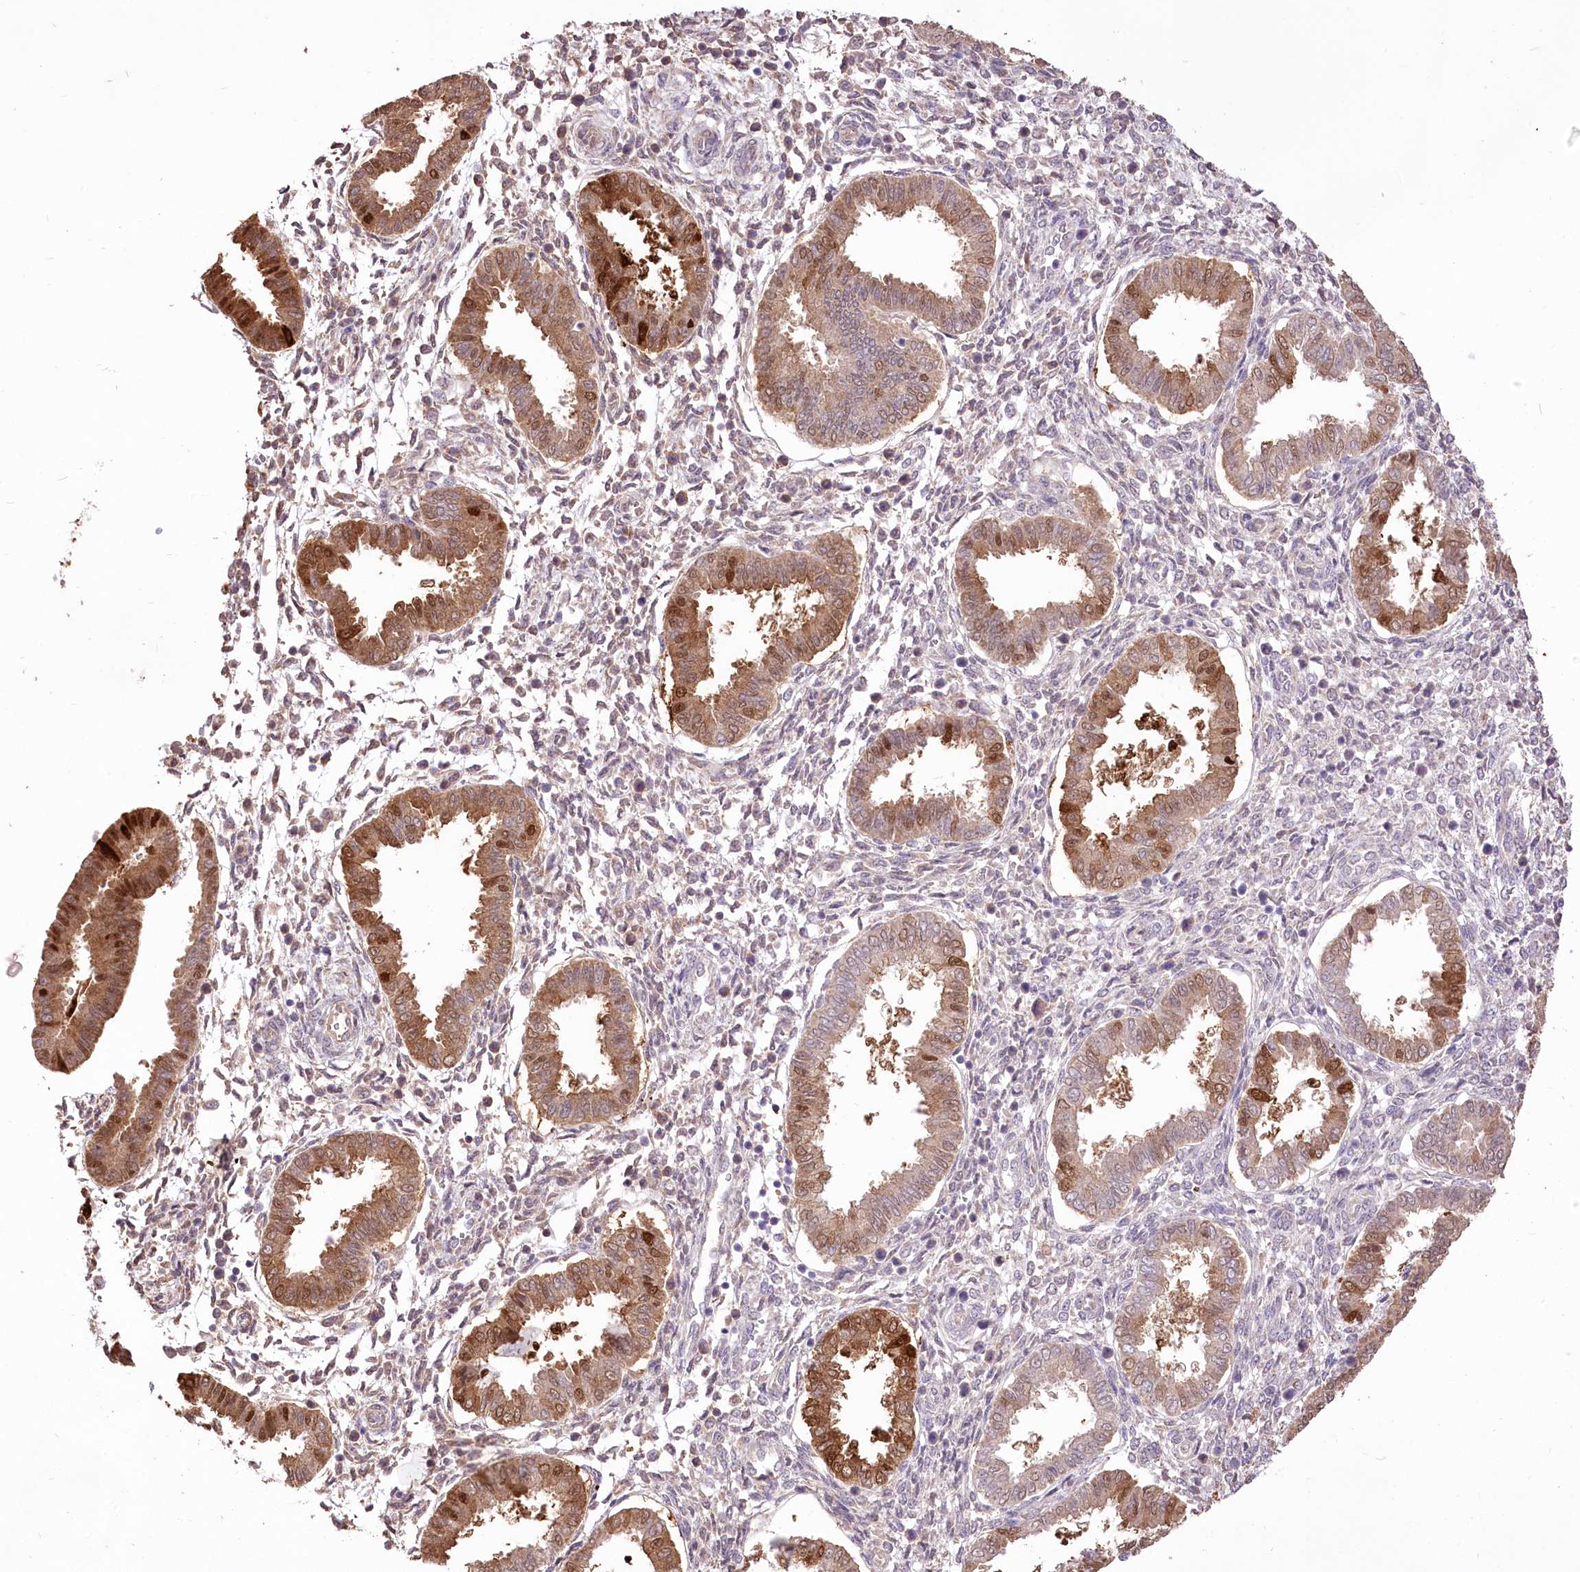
{"staining": {"intensity": "negative", "quantity": "none", "location": "none"}, "tissue": "endometrium", "cell_type": "Cells in endometrial stroma", "image_type": "normal", "snomed": [{"axis": "morphology", "description": "Normal tissue, NOS"}, {"axis": "topography", "description": "Endometrium"}], "caption": "Immunohistochemistry of normal human endometrium demonstrates no expression in cells in endometrial stroma. (DAB immunohistochemistry (IHC) with hematoxylin counter stain).", "gene": "R3HDM2", "patient": {"sex": "female", "age": 24}}